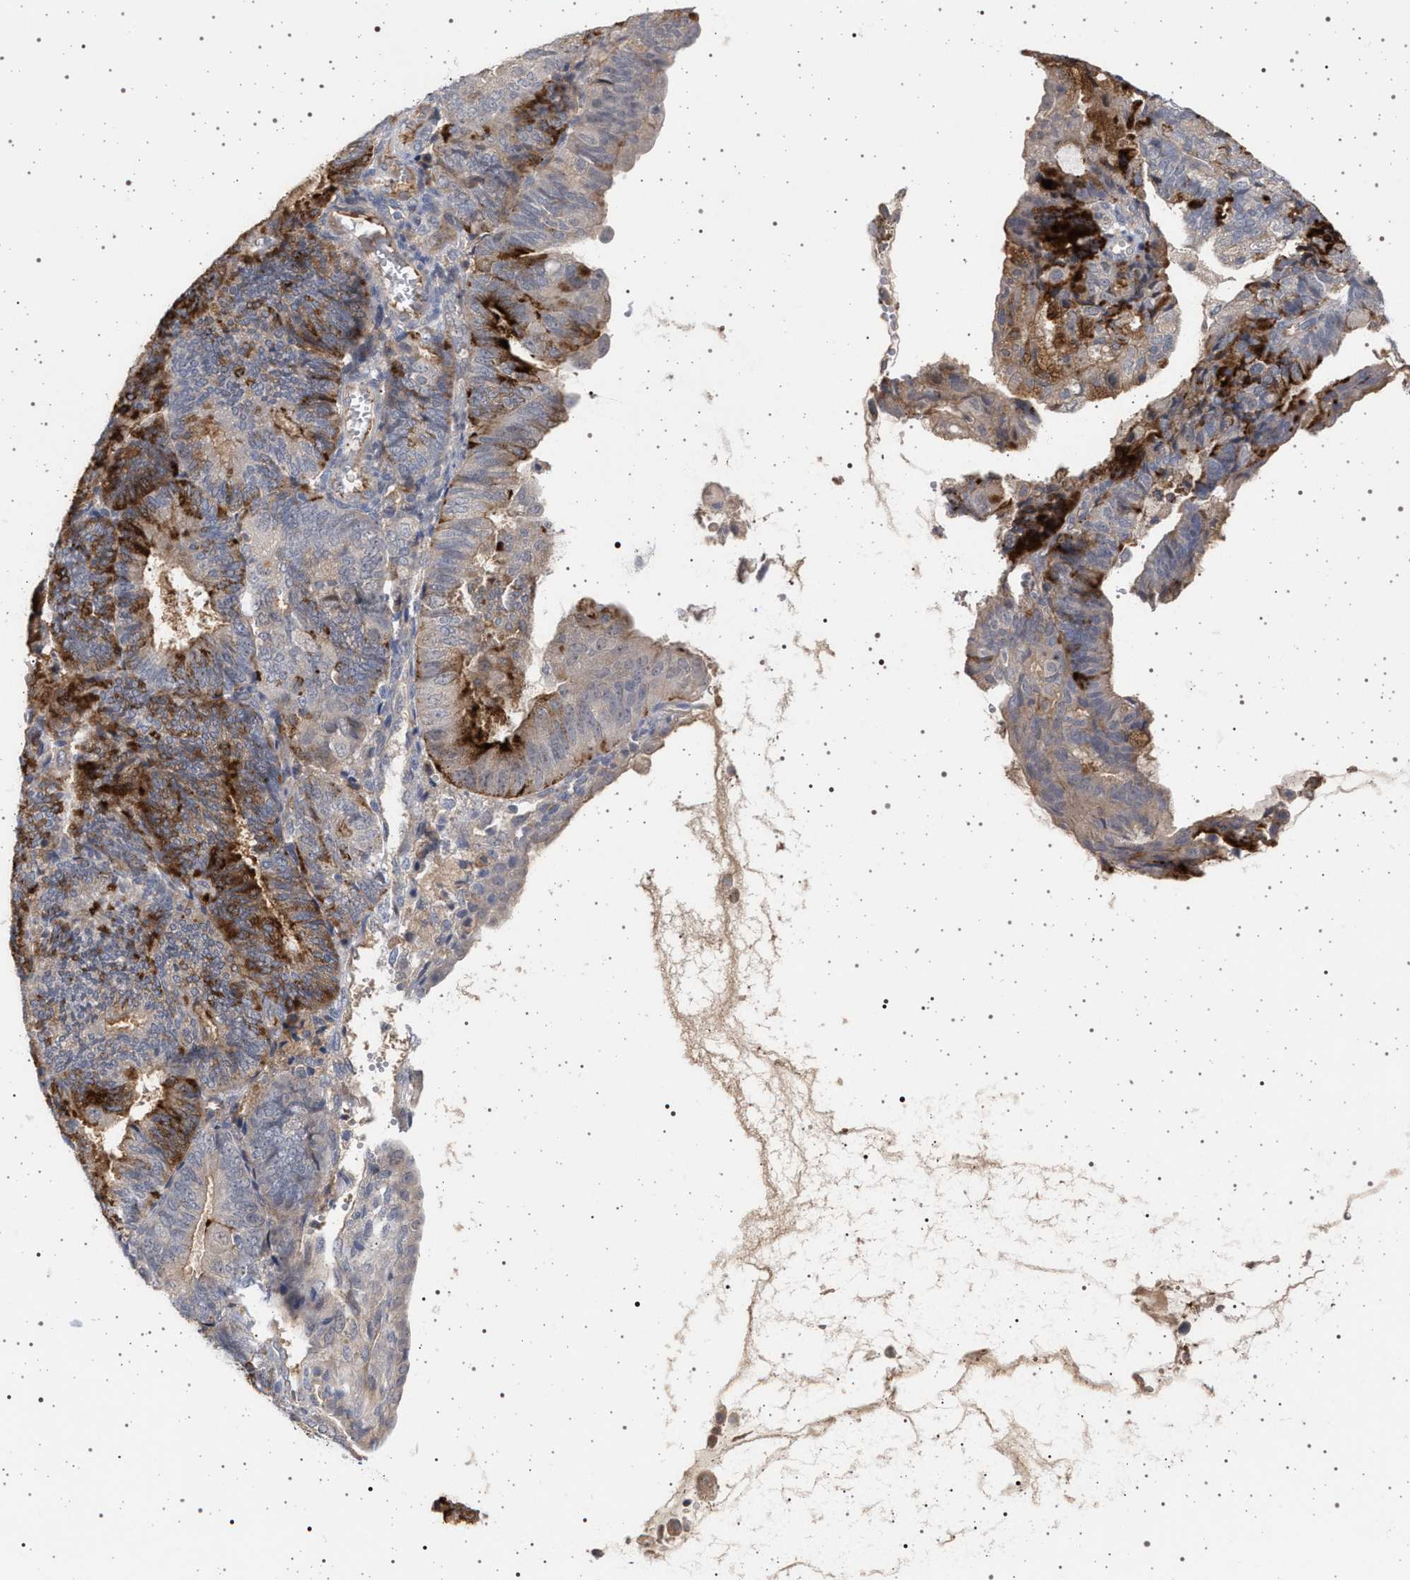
{"staining": {"intensity": "strong", "quantity": "<25%", "location": "cytoplasmic/membranous"}, "tissue": "endometrial cancer", "cell_type": "Tumor cells", "image_type": "cancer", "snomed": [{"axis": "morphology", "description": "Adenocarcinoma, NOS"}, {"axis": "topography", "description": "Endometrium"}], "caption": "A brown stain shows strong cytoplasmic/membranous positivity of a protein in human adenocarcinoma (endometrial) tumor cells.", "gene": "RBM48", "patient": {"sex": "female", "age": 81}}